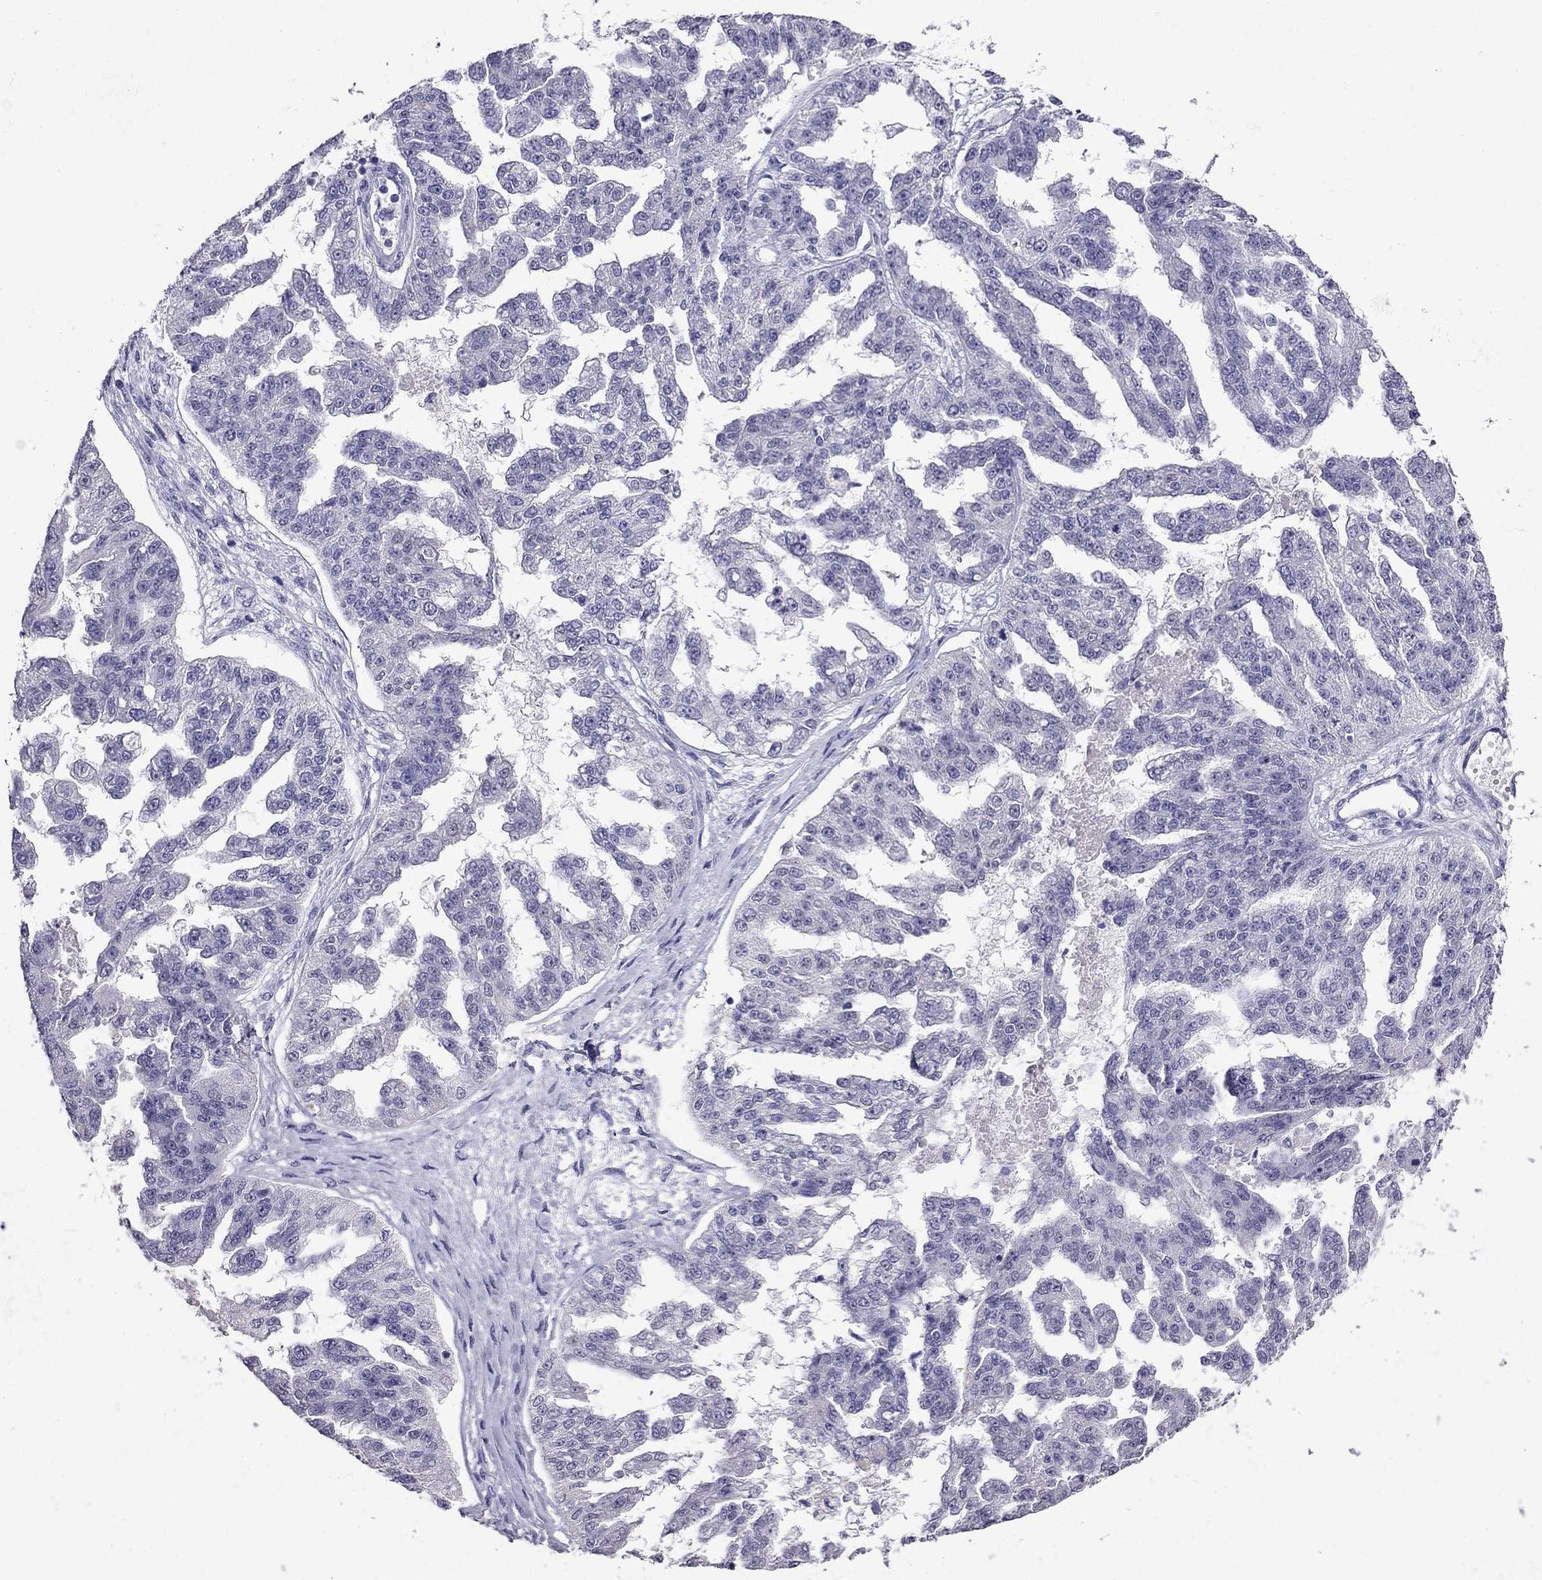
{"staining": {"intensity": "negative", "quantity": "none", "location": "none"}, "tissue": "ovarian cancer", "cell_type": "Tumor cells", "image_type": "cancer", "snomed": [{"axis": "morphology", "description": "Cystadenocarcinoma, serous, NOS"}, {"axis": "topography", "description": "Ovary"}], "caption": "An IHC image of serous cystadenocarcinoma (ovarian) is shown. There is no staining in tumor cells of serous cystadenocarcinoma (ovarian).", "gene": "SCNN1D", "patient": {"sex": "female", "age": 58}}